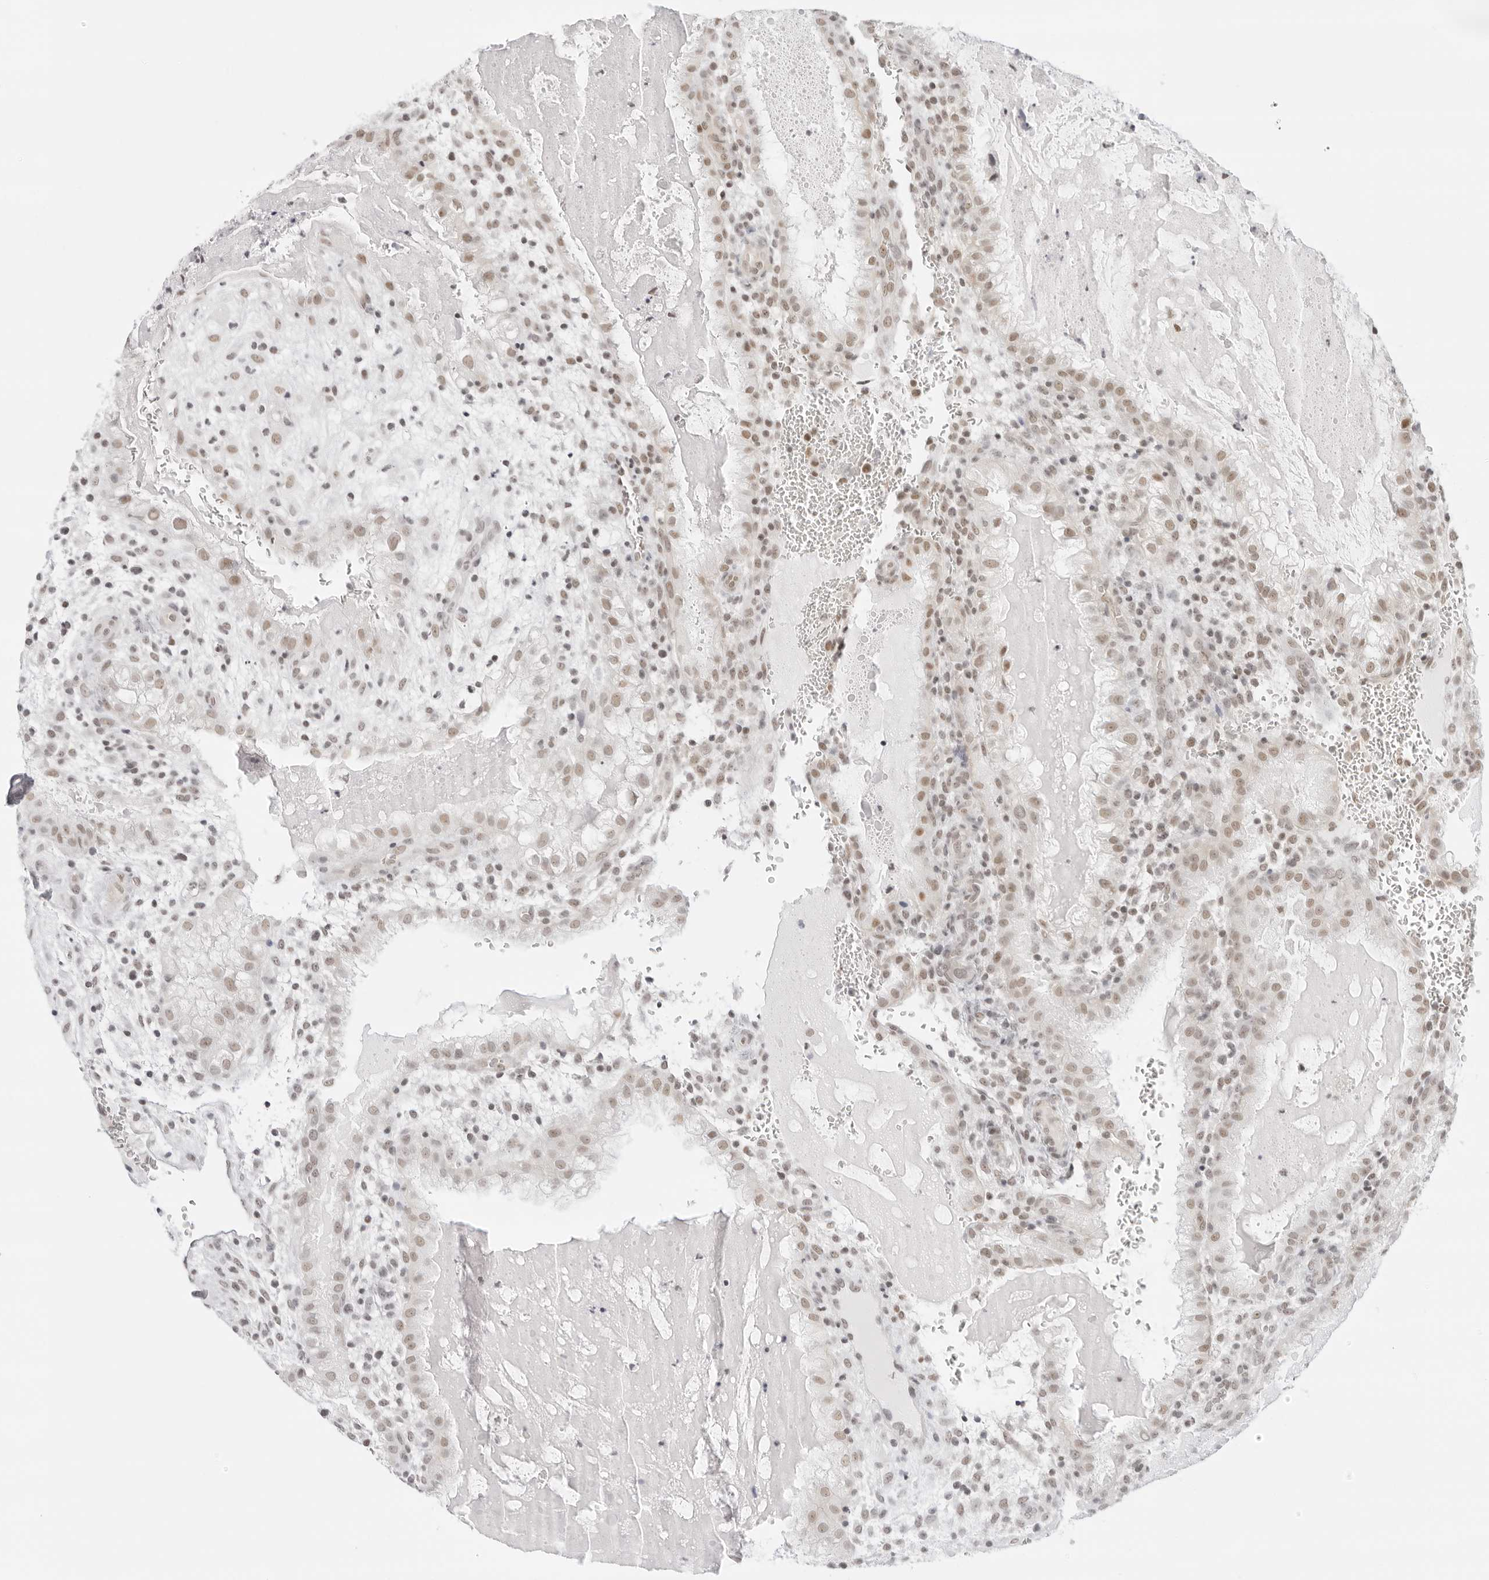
{"staining": {"intensity": "weak", "quantity": ">75%", "location": "nuclear"}, "tissue": "placenta", "cell_type": "Decidual cells", "image_type": "normal", "snomed": [{"axis": "morphology", "description": "Normal tissue, NOS"}, {"axis": "topography", "description": "Placenta"}], "caption": "Brown immunohistochemical staining in normal placenta shows weak nuclear expression in about >75% of decidual cells.", "gene": "TCIM", "patient": {"sex": "female", "age": 35}}